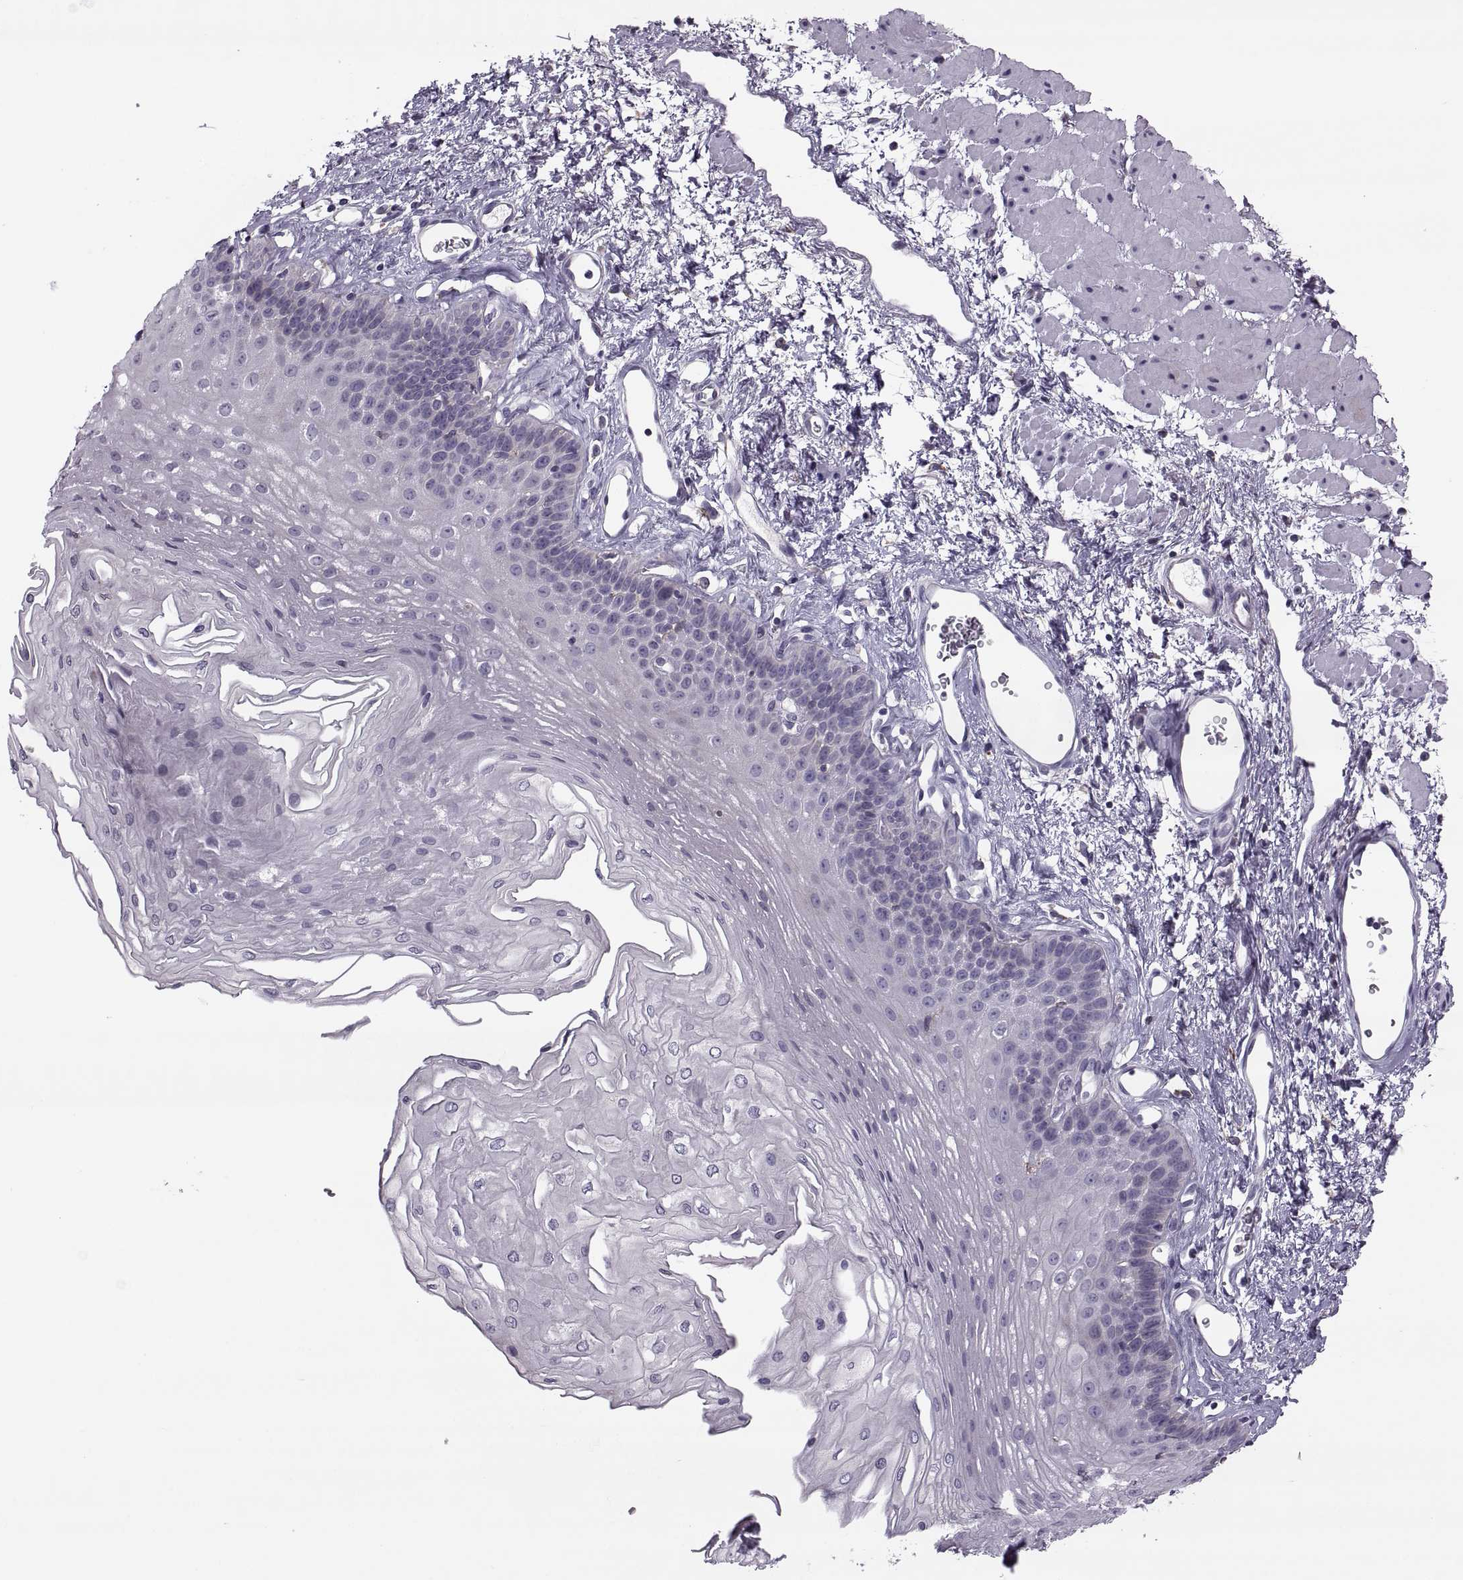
{"staining": {"intensity": "negative", "quantity": "none", "location": "none"}, "tissue": "esophagus", "cell_type": "Squamous epithelial cells", "image_type": "normal", "snomed": [{"axis": "morphology", "description": "Normal tissue, NOS"}, {"axis": "topography", "description": "Esophagus"}], "caption": "Immunohistochemical staining of normal esophagus displays no significant staining in squamous epithelial cells.", "gene": "LETM2", "patient": {"sex": "female", "age": 62}}